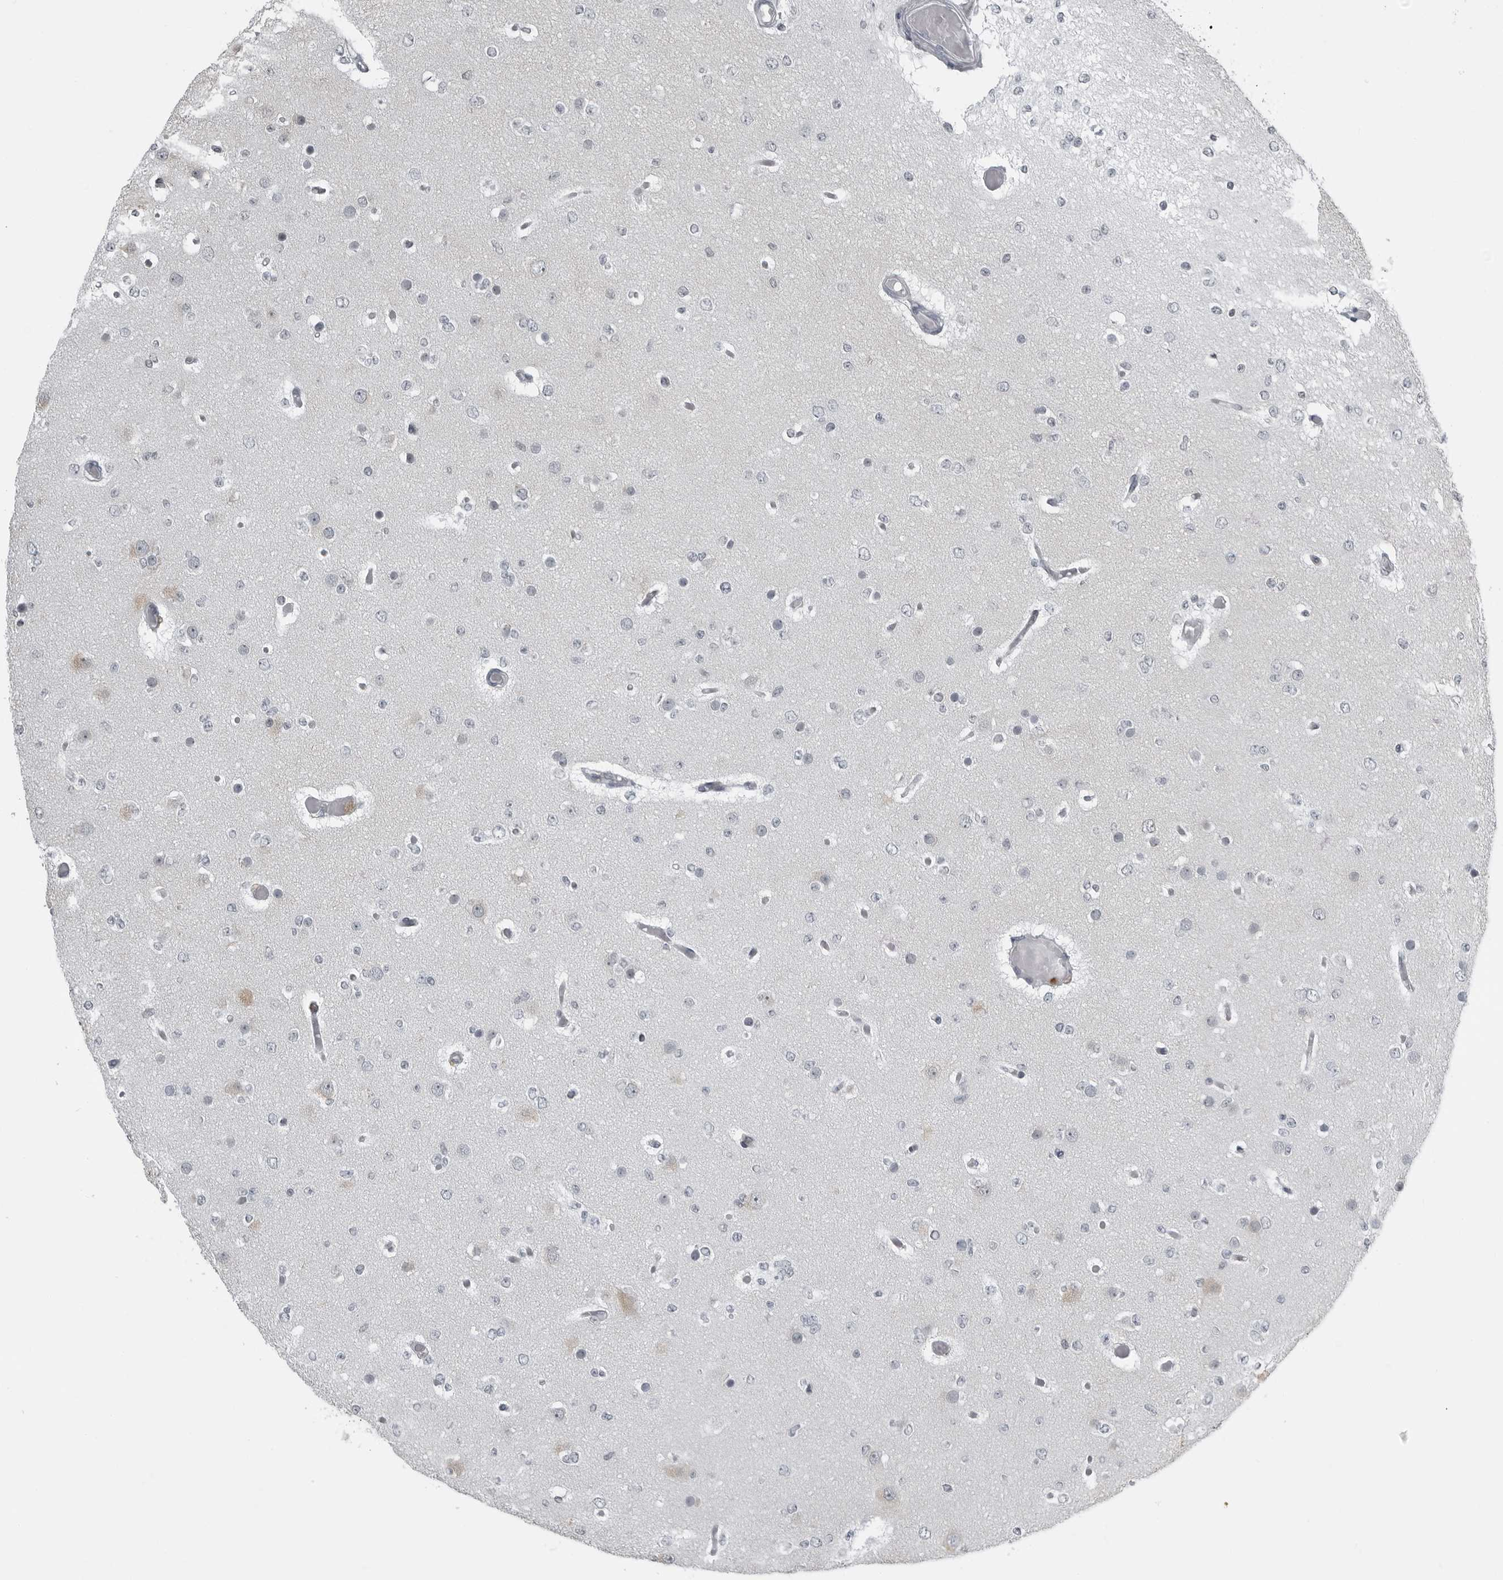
{"staining": {"intensity": "negative", "quantity": "none", "location": "none"}, "tissue": "glioma", "cell_type": "Tumor cells", "image_type": "cancer", "snomed": [{"axis": "morphology", "description": "Glioma, malignant, Low grade"}, {"axis": "topography", "description": "Brain"}], "caption": "Protein analysis of glioma exhibits no significant expression in tumor cells.", "gene": "RTCA", "patient": {"sex": "female", "age": 22}}